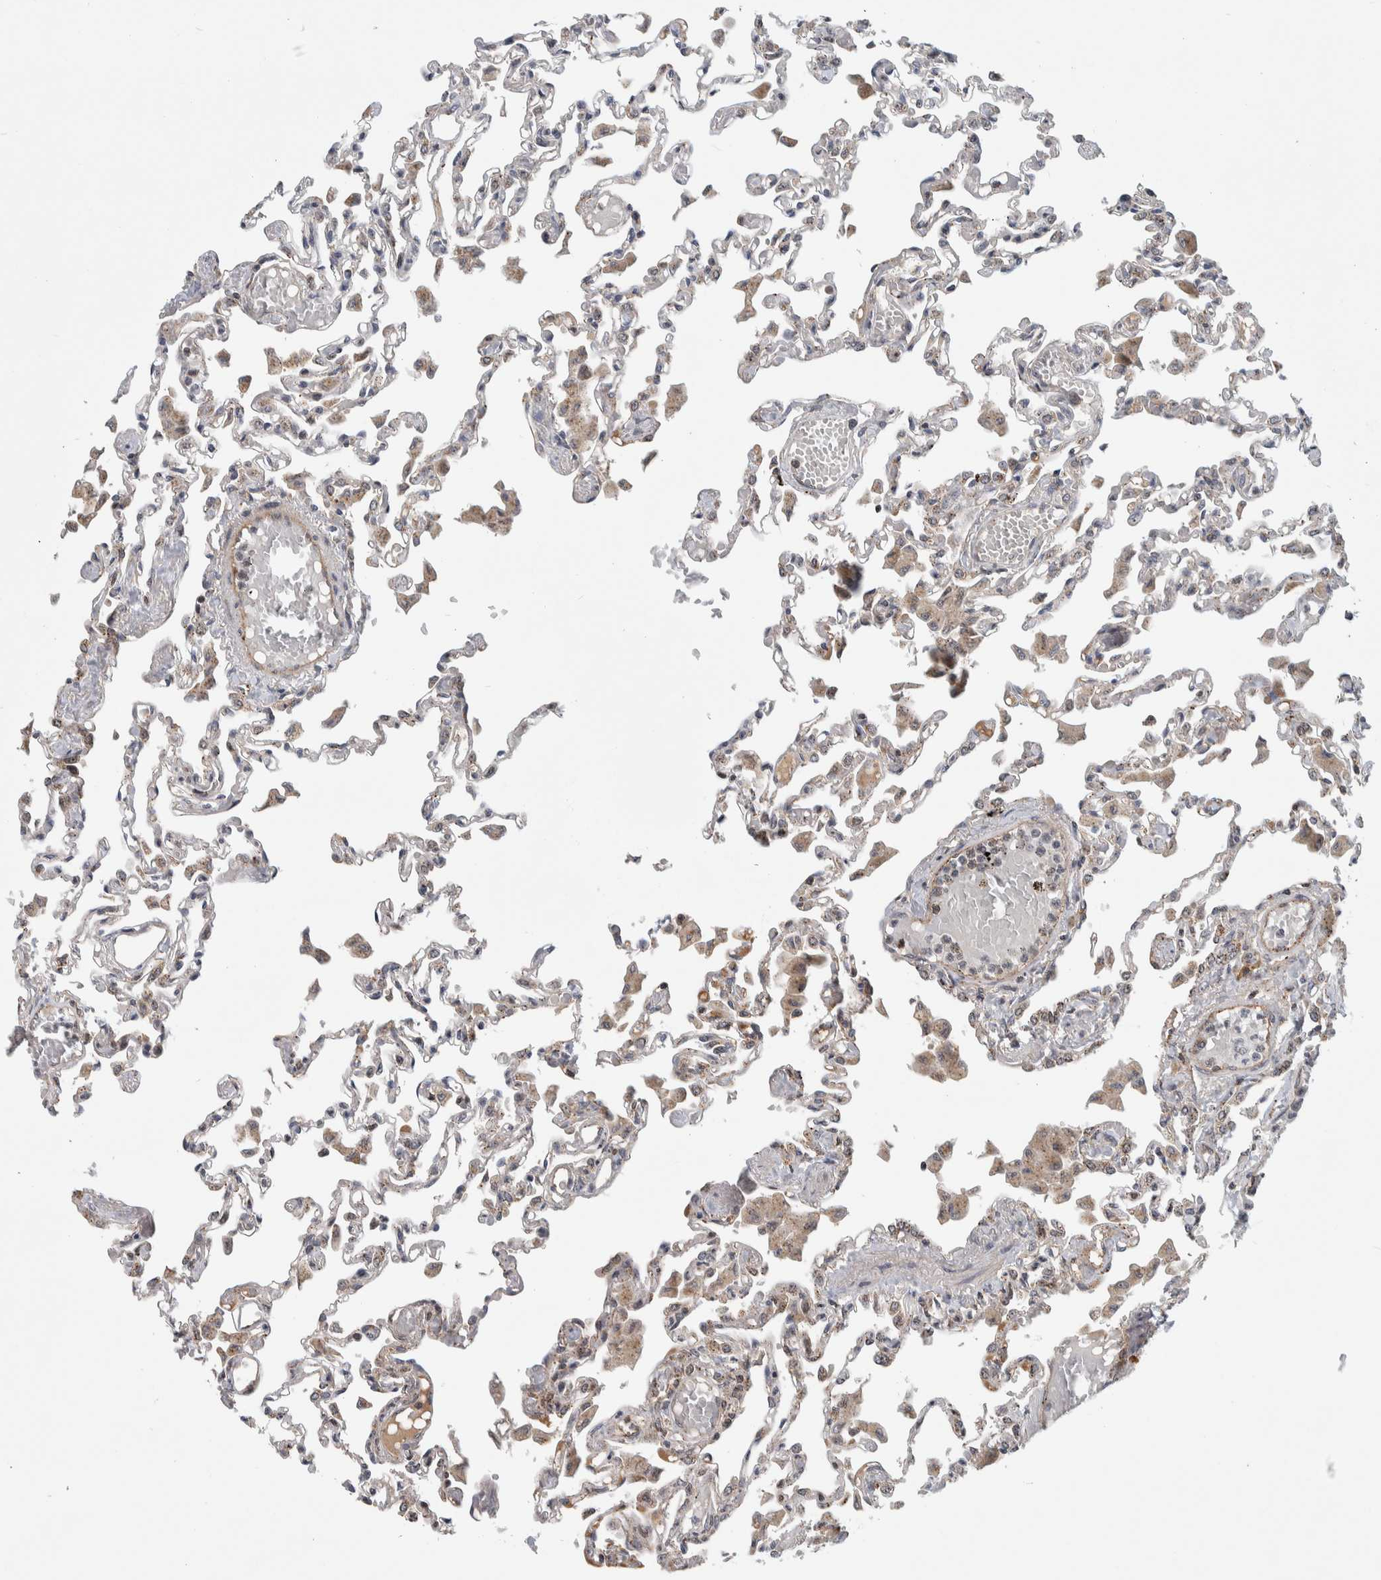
{"staining": {"intensity": "weak", "quantity": "<25%", "location": "cytoplasmic/membranous"}, "tissue": "lung", "cell_type": "Alveolar cells", "image_type": "normal", "snomed": [{"axis": "morphology", "description": "Normal tissue, NOS"}, {"axis": "topography", "description": "Bronchus"}, {"axis": "topography", "description": "Lung"}], "caption": "An immunohistochemistry micrograph of normal lung is shown. There is no staining in alveolar cells of lung.", "gene": "MSL1", "patient": {"sex": "female", "age": 49}}